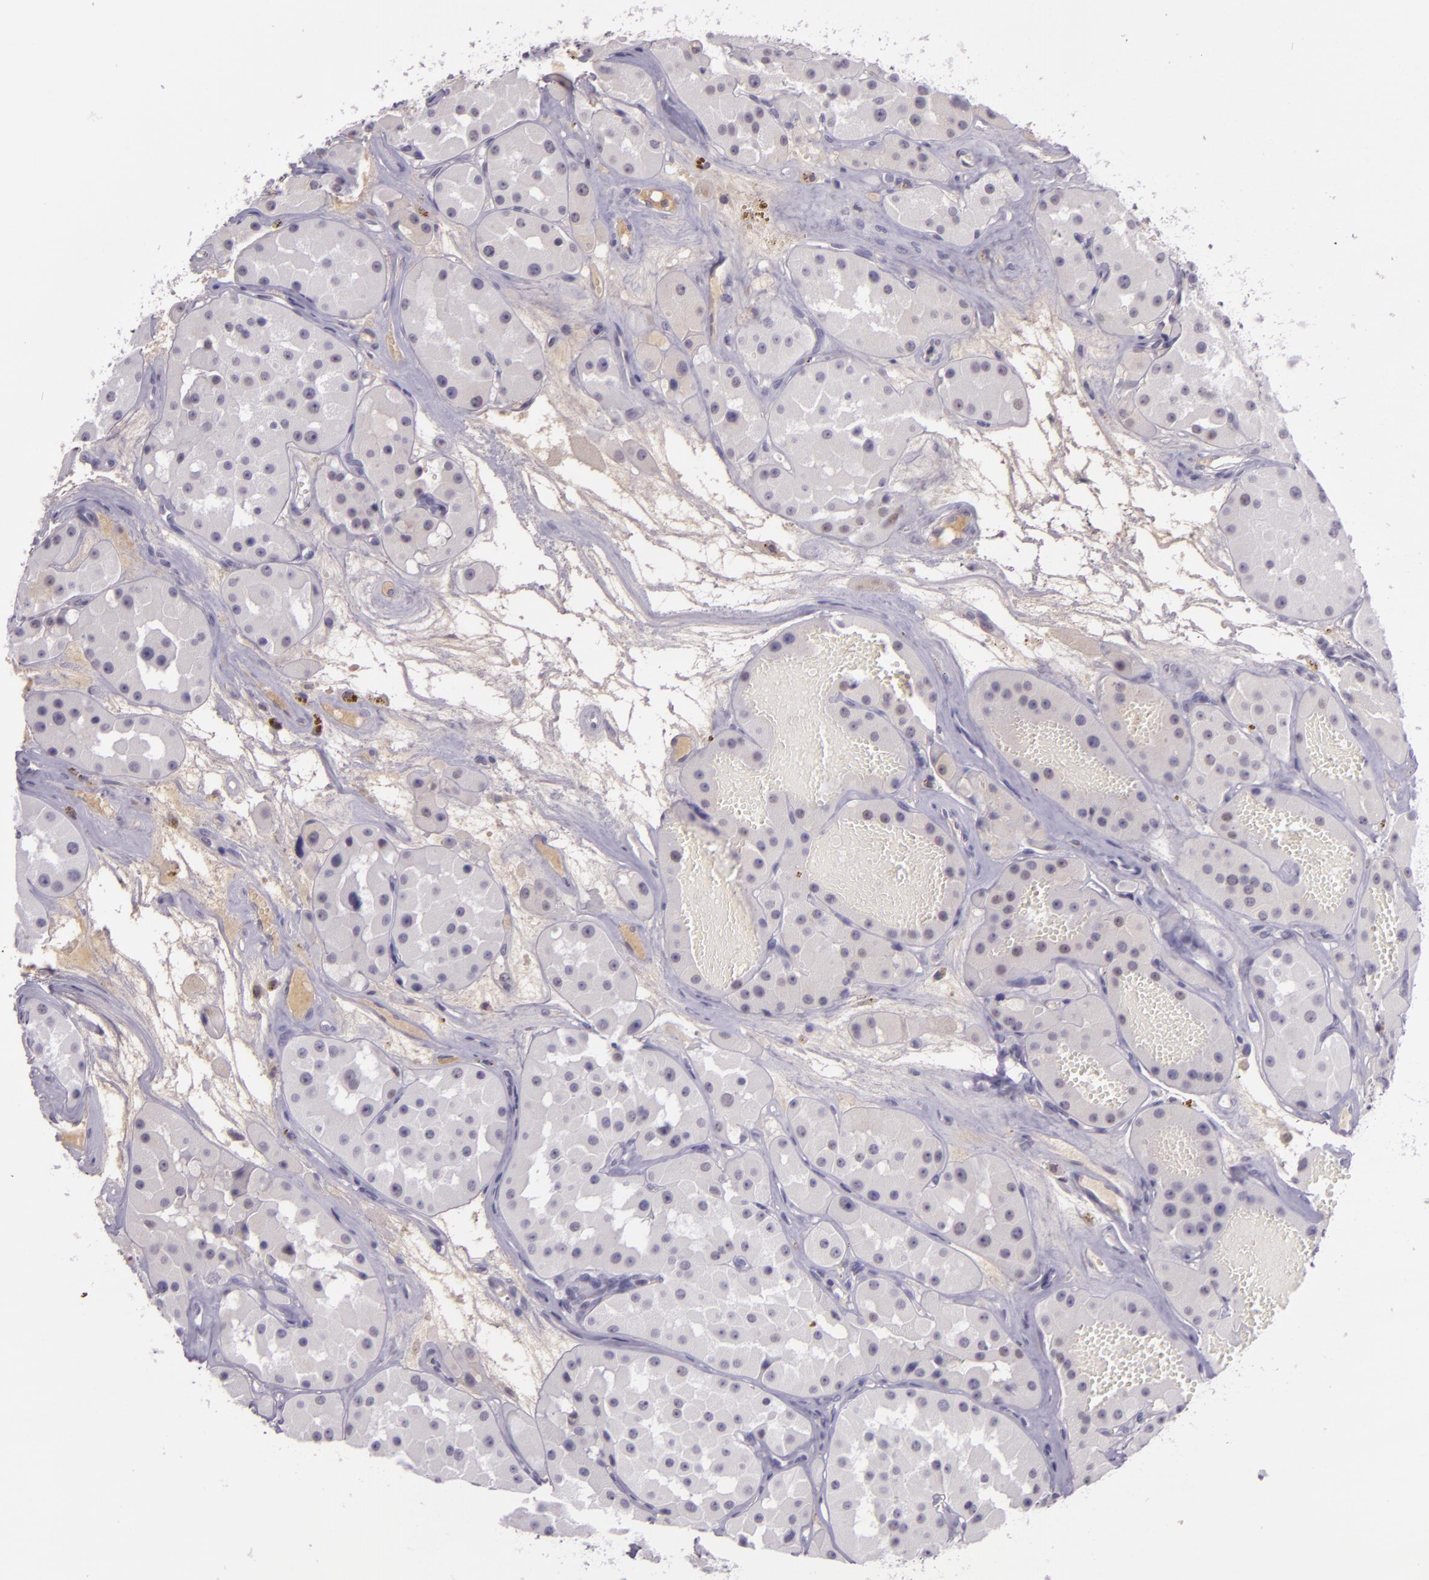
{"staining": {"intensity": "negative", "quantity": "none", "location": "none"}, "tissue": "renal cancer", "cell_type": "Tumor cells", "image_type": "cancer", "snomed": [{"axis": "morphology", "description": "Adenocarcinoma, uncertain malignant potential"}, {"axis": "topography", "description": "Kidney"}], "caption": "IHC of human adenocarcinoma,  uncertain malignant potential (renal) displays no positivity in tumor cells.", "gene": "CHEK2", "patient": {"sex": "male", "age": 63}}